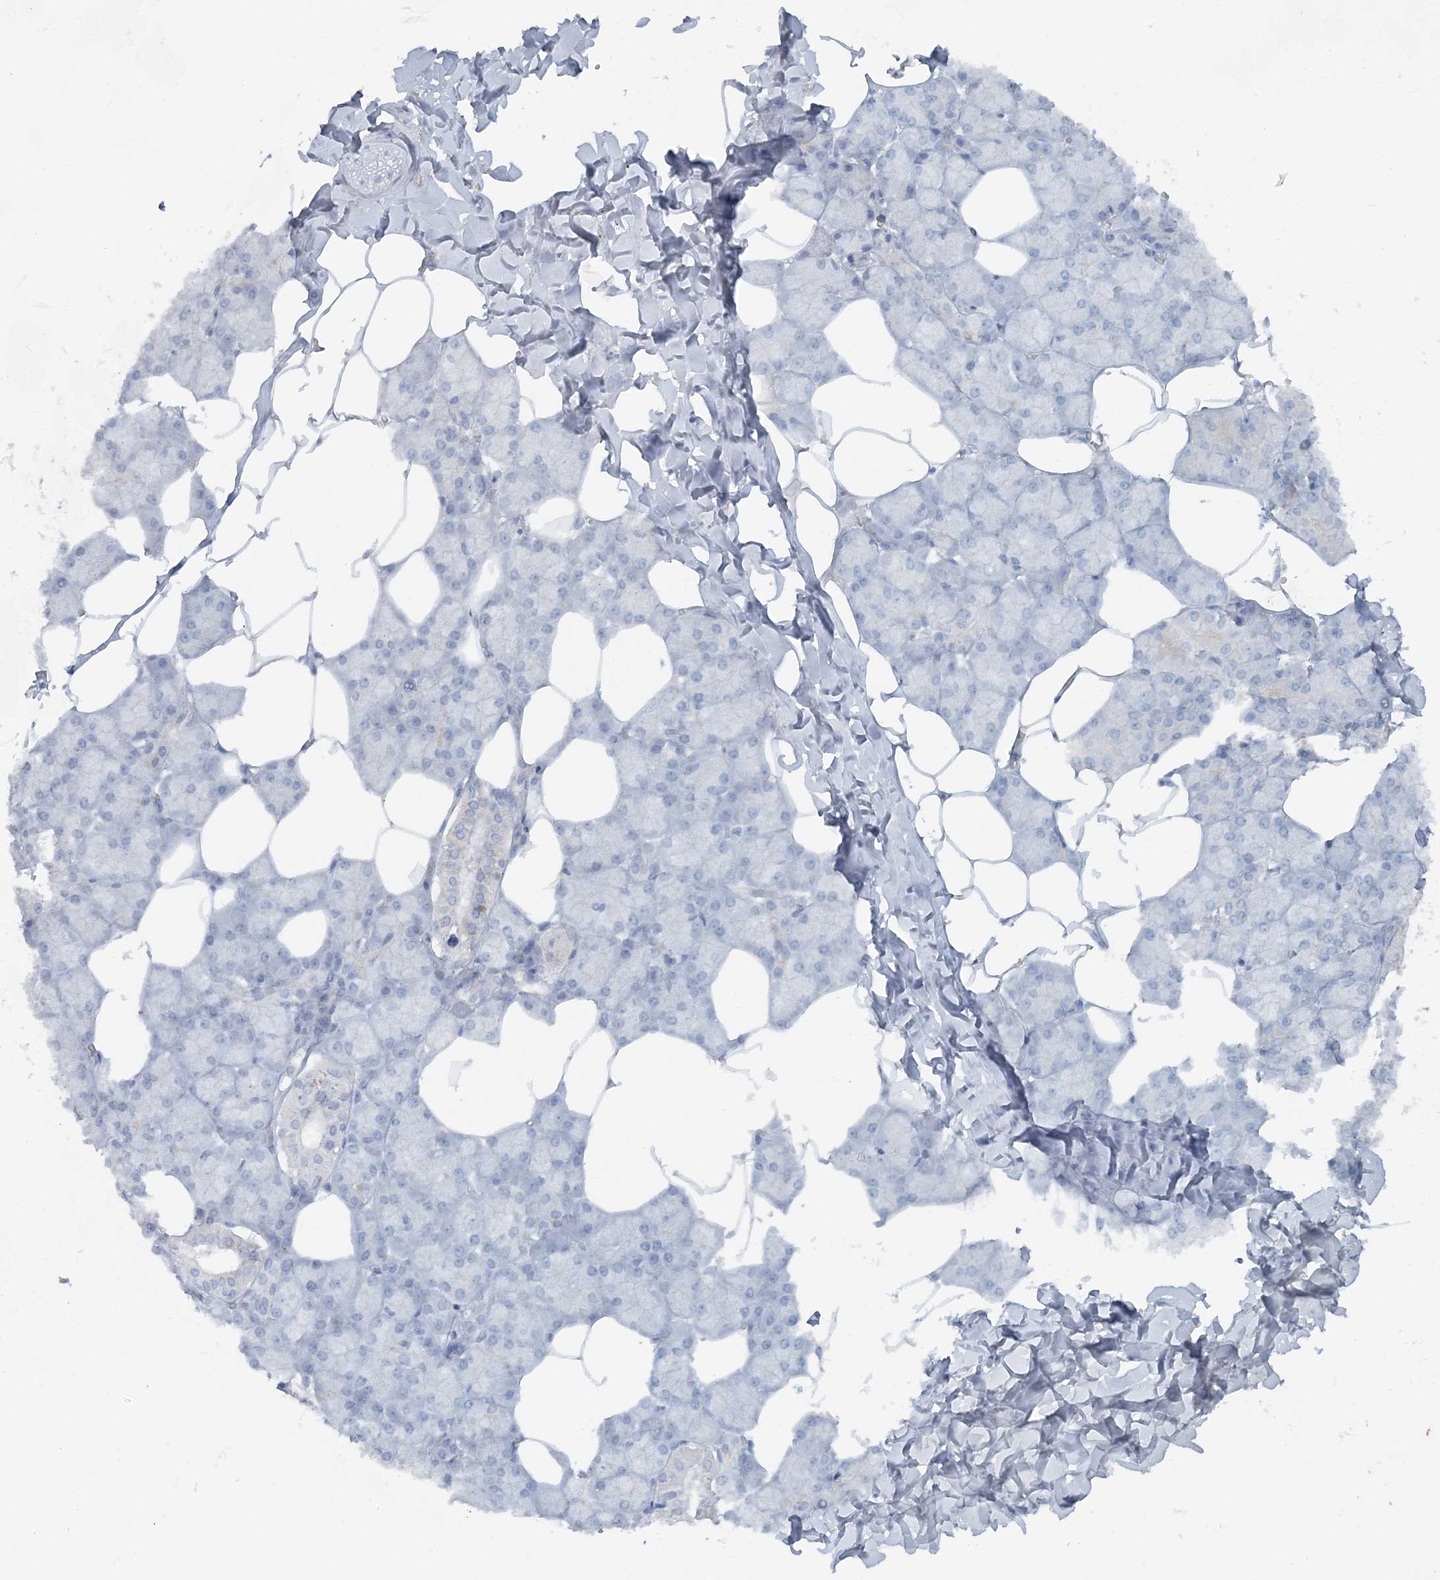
{"staining": {"intensity": "negative", "quantity": "none", "location": "none"}, "tissue": "salivary gland", "cell_type": "Glandular cells", "image_type": "normal", "snomed": [{"axis": "morphology", "description": "Normal tissue, NOS"}, {"axis": "topography", "description": "Salivary gland"}], "caption": "This is an immunohistochemistry (IHC) histopathology image of unremarkable human salivary gland. There is no expression in glandular cells.", "gene": "ATP11A", "patient": {"sex": "male", "age": 62}}